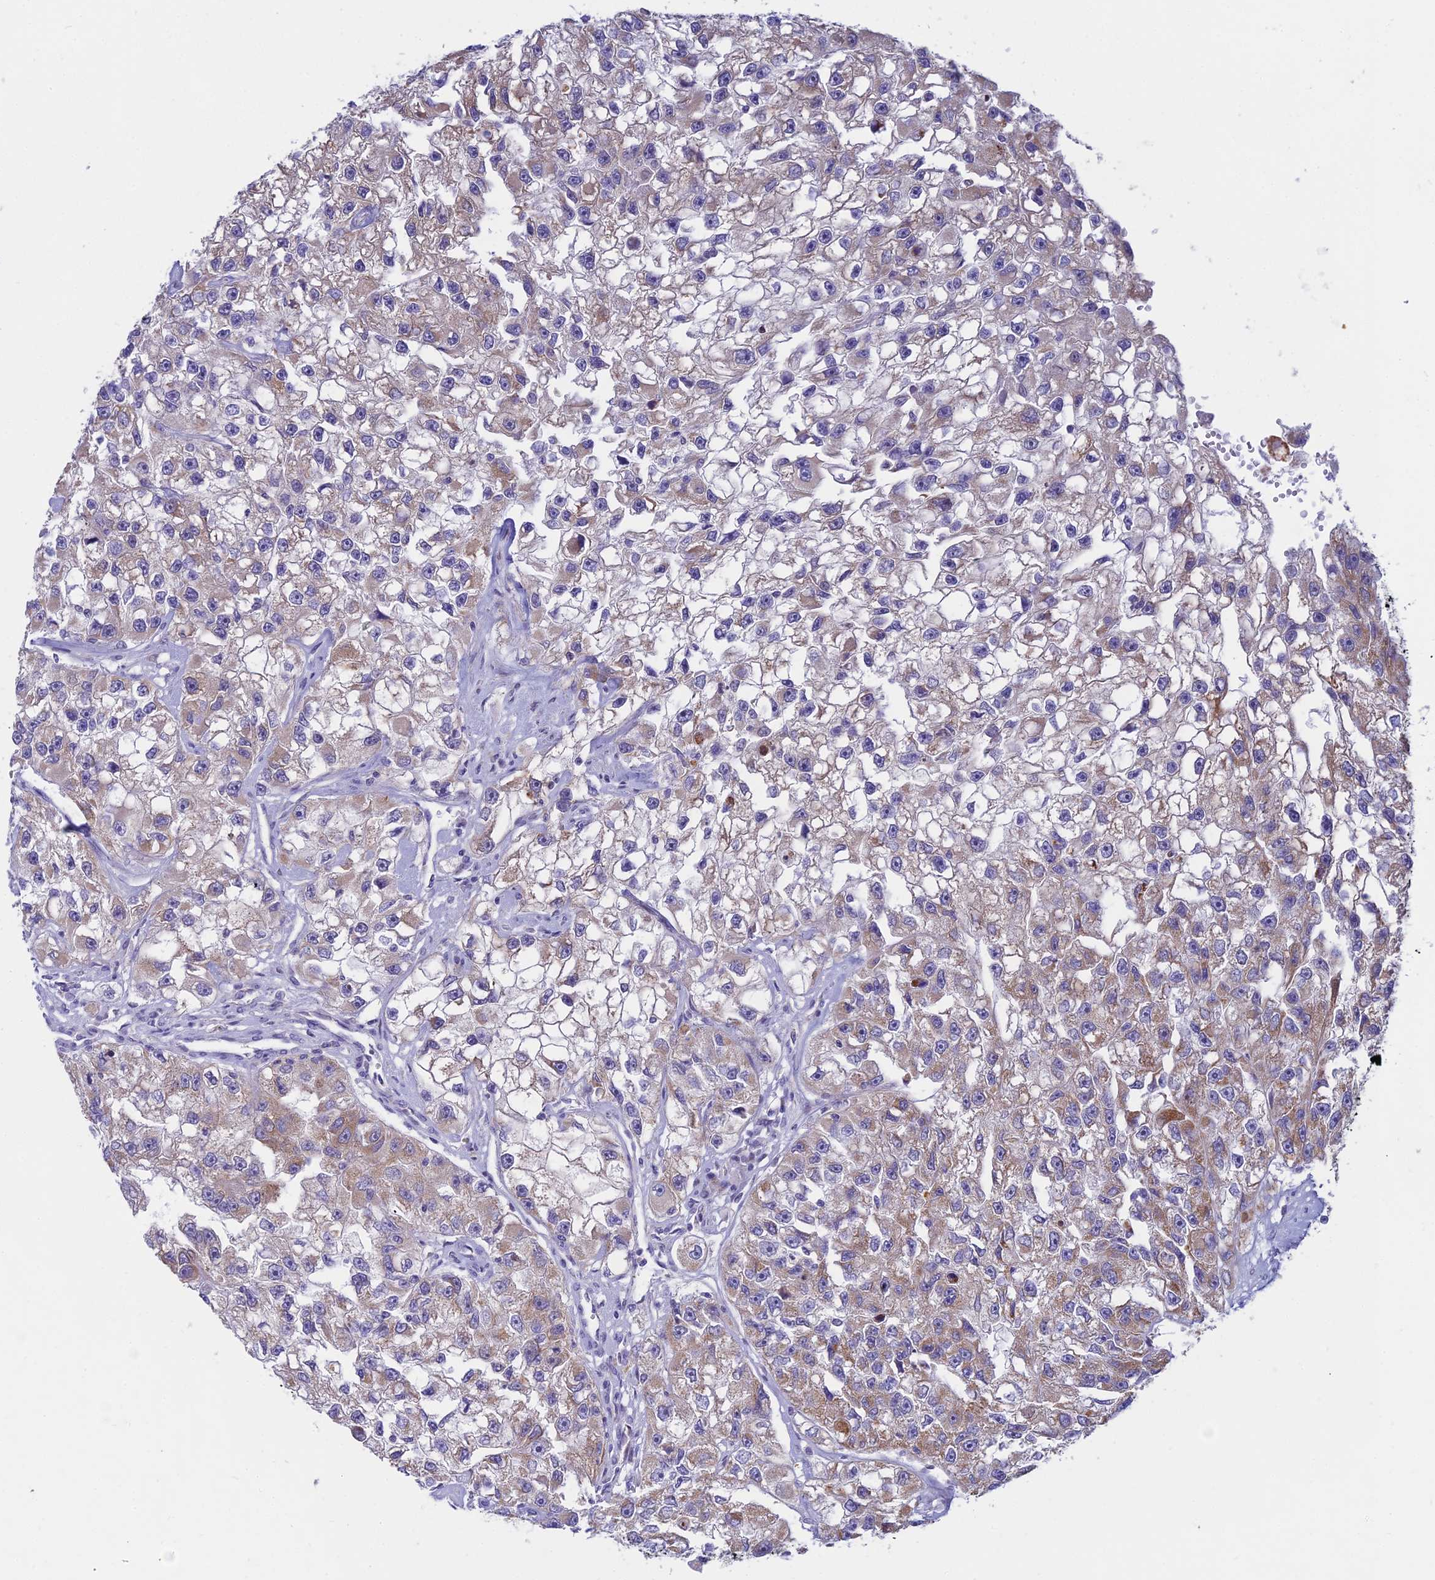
{"staining": {"intensity": "weak", "quantity": "25%-75%", "location": "cytoplasmic/membranous"}, "tissue": "renal cancer", "cell_type": "Tumor cells", "image_type": "cancer", "snomed": [{"axis": "morphology", "description": "Adenocarcinoma, NOS"}, {"axis": "topography", "description": "Kidney"}], "caption": "IHC histopathology image of renal cancer (adenocarcinoma) stained for a protein (brown), which reveals low levels of weak cytoplasmic/membranous expression in approximately 25%-75% of tumor cells.", "gene": "PRR13", "patient": {"sex": "male", "age": 63}}